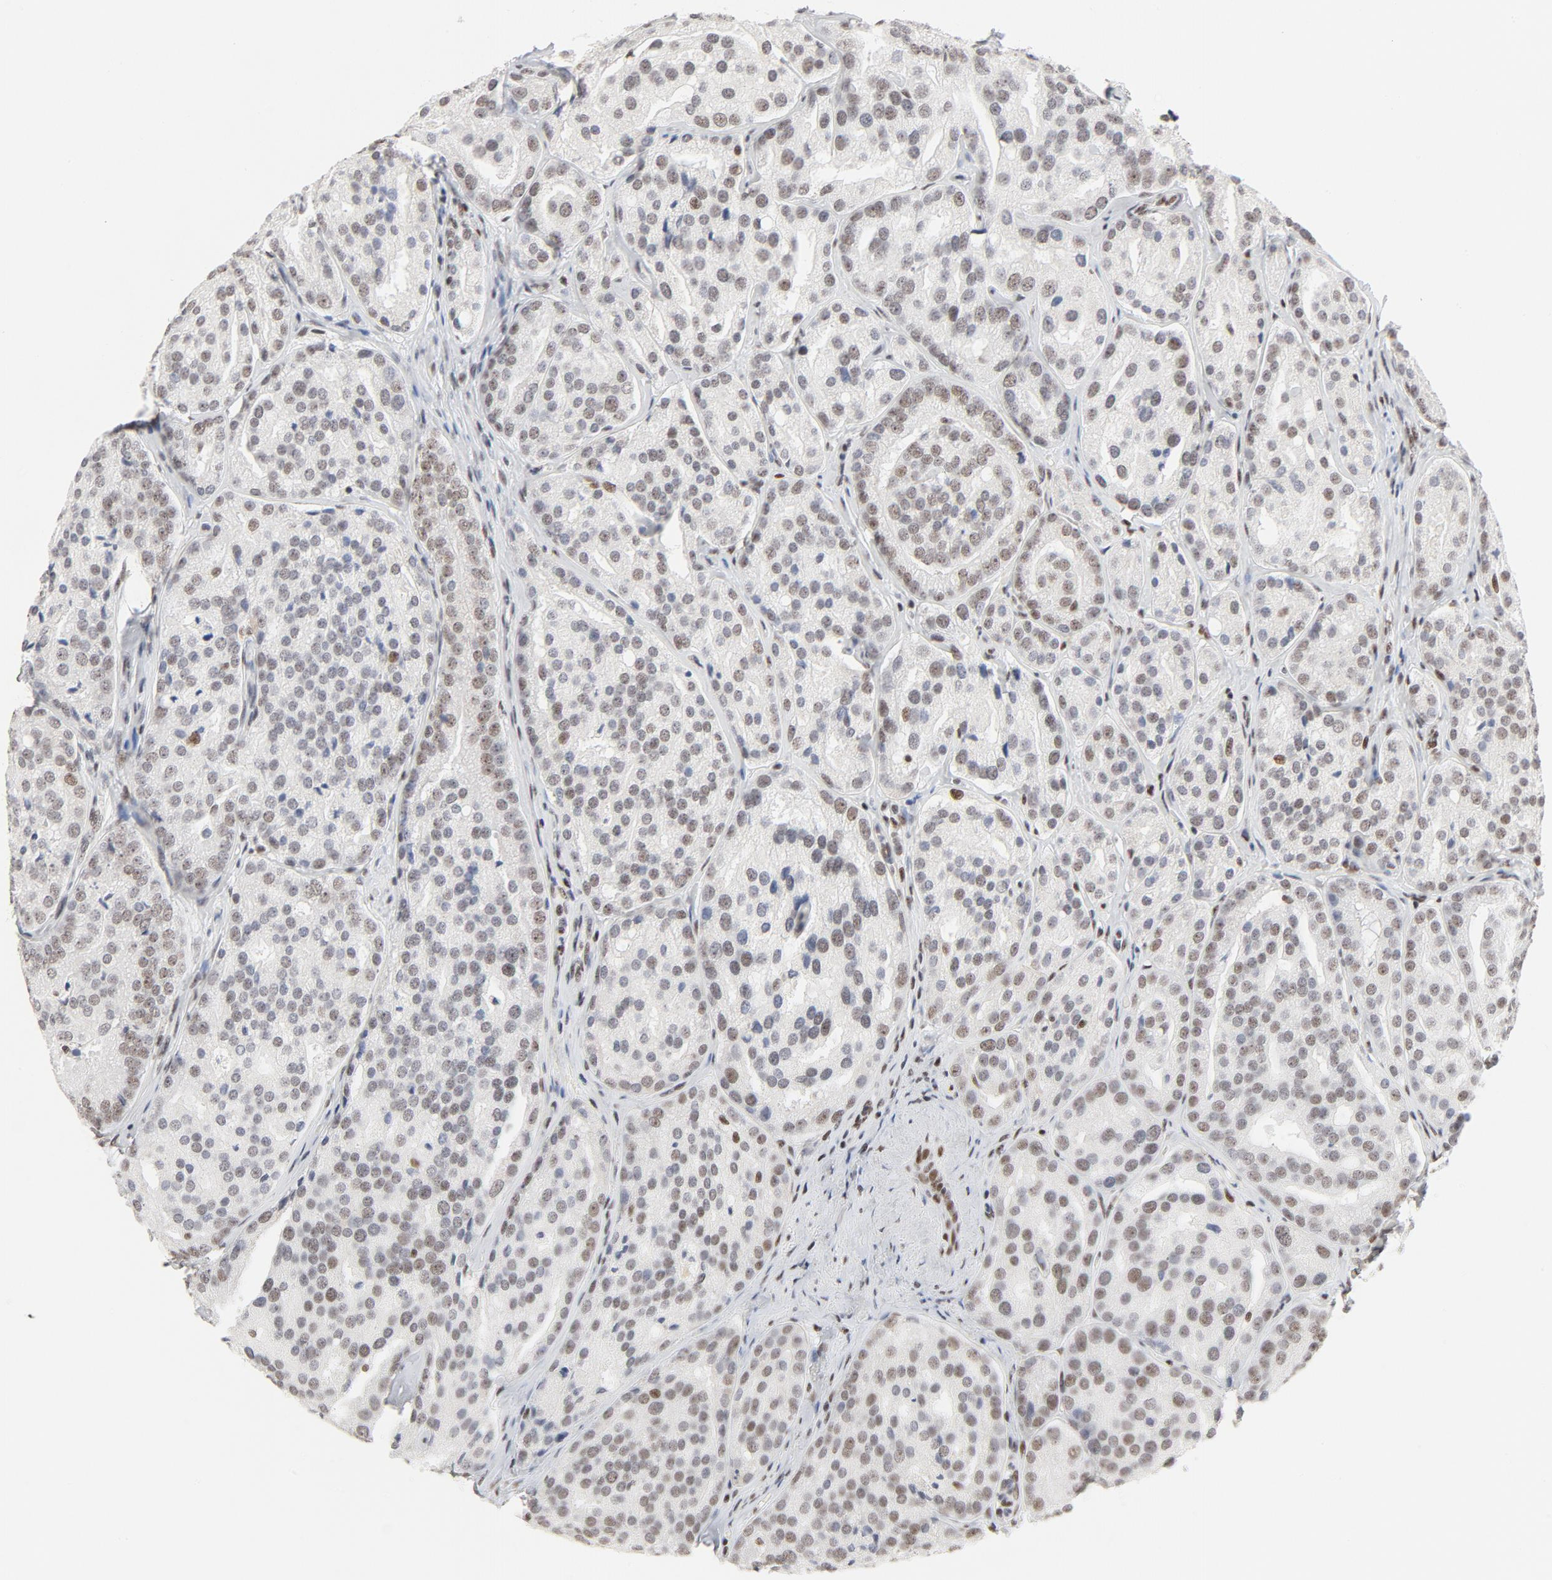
{"staining": {"intensity": "moderate", "quantity": "25%-75%", "location": "nuclear"}, "tissue": "prostate cancer", "cell_type": "Tumor cells", "image_type": "cancer", "snomed": [{"axis": "morphology", "description": "Adenocarcinoma, High grade"}, {"axis": "topography", "description": "Prostate"}], "caption": "The micrograph displays a brown stain indicating the presence of a protein in the nuclear of tumor cells in prostate adenocarcinoma (high-grade).", "gene": "GTF2H1", "patient": {"sex": "male", "age": 64}}